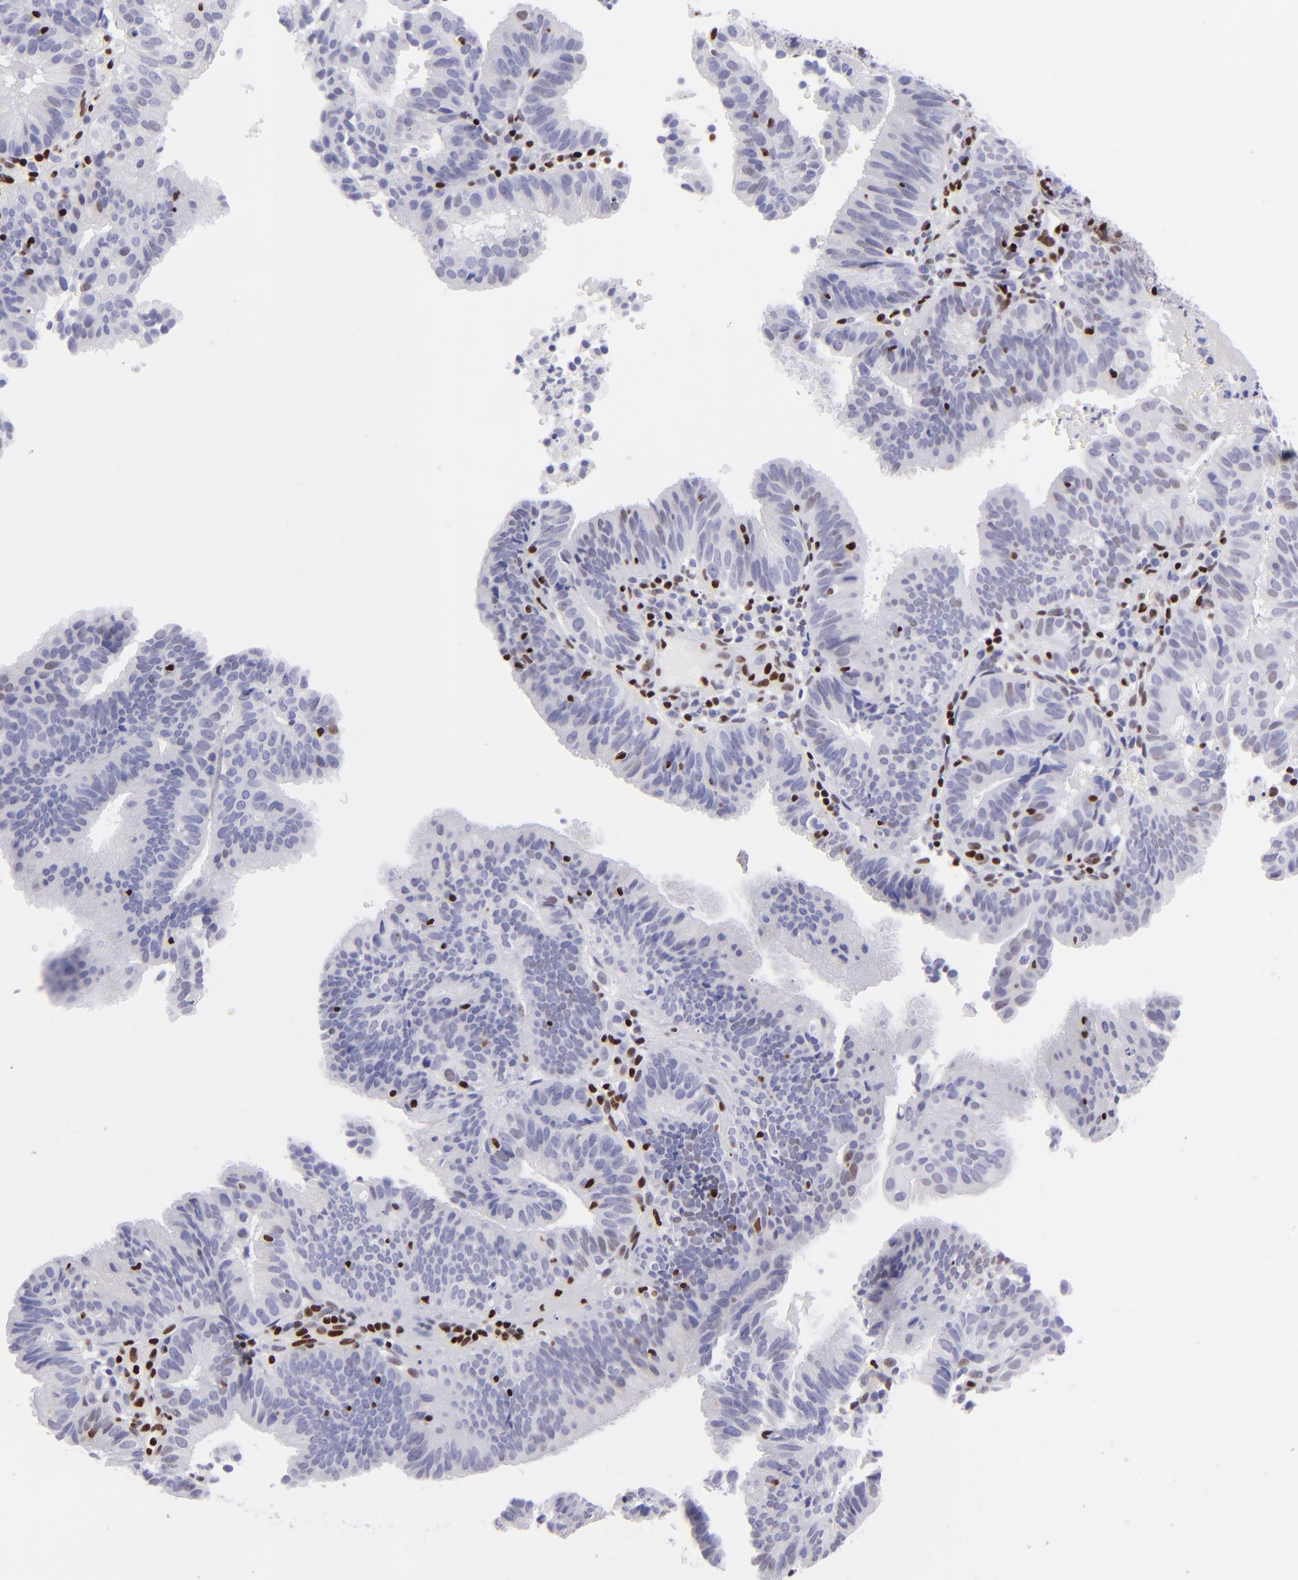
{"staining": {"intensity": "negative", "quantity": "none", "location": "none"}, "tissue": "cervical cancer", "cell_type": "Tumor cells", "image_type": "cancer", "snomed": [{"axis": "morphology", "description": "Adenocarcinoma, NOS"}, {"axis": "topography", "description": "Cervix"}], "caption": "Immunohistochemistry (IHC) of cervical cancer (adenocarcinoma) displays no staining in tumor cells.", "gene": "ETS1", "patient": {"sex": "female", "age": 60}}